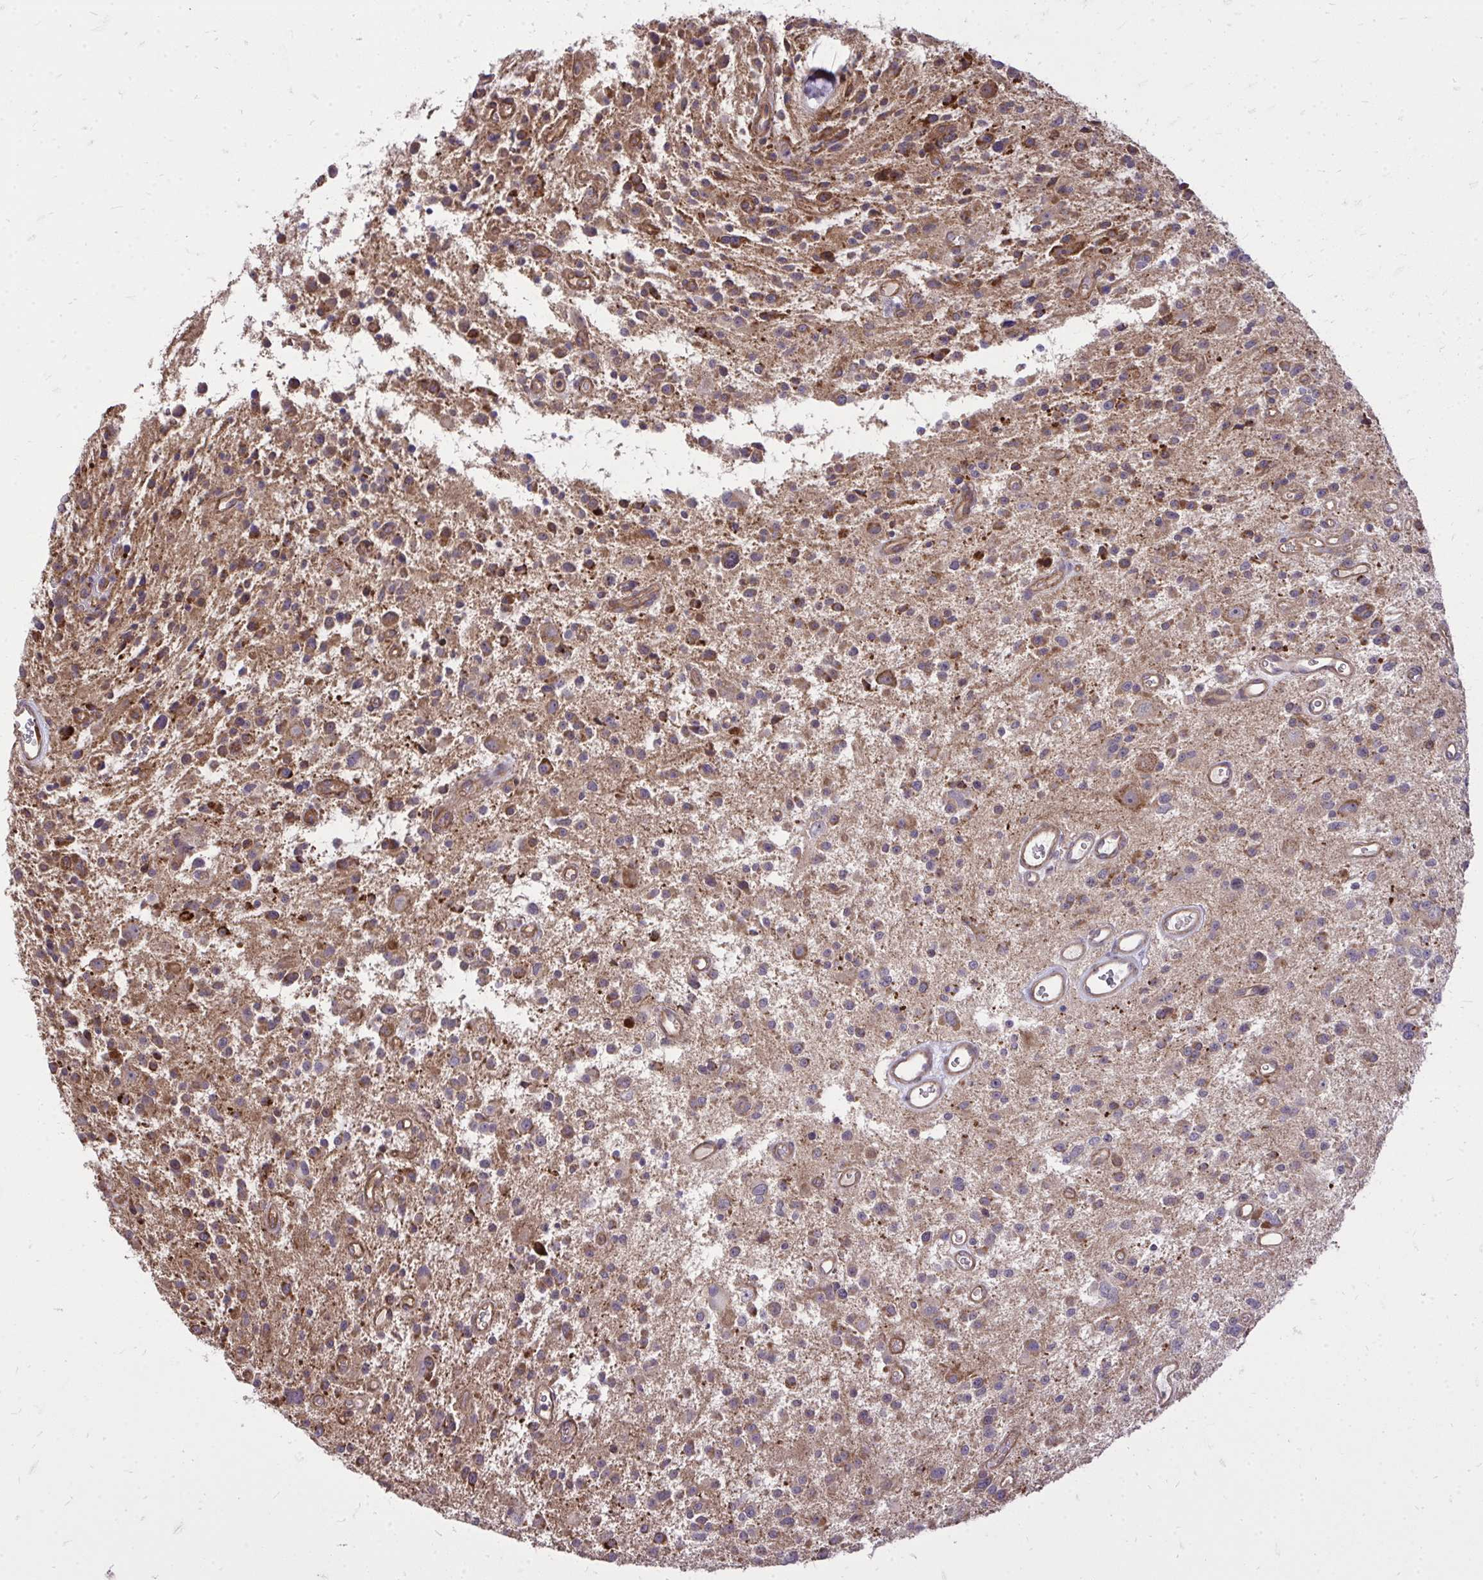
{"staining": {"intensity": "moderate", "quantity": "<25%", "location": "cytoplasmic/membranous"}, "tissue": "glioma", "cell_type": "Tumor cells", "image_type": "cancer", "snomed": [{"axis": "morphology", "description": "Glioma, malignant, Low grade"}, {"axis": "topography", "description": "Brain"}], "caption": "An image of malignant glioma (low-grade) stained for a protein demonstrates moderate cytoplasmic/membranous brown staining in tumor cells. (DAB (3,3'-diaminobenzidine) IHC, brown staining for protein, blue staining for nuclei).", "gene": "SLC7A5", "patient": {"sex": "male", "age": 43}}